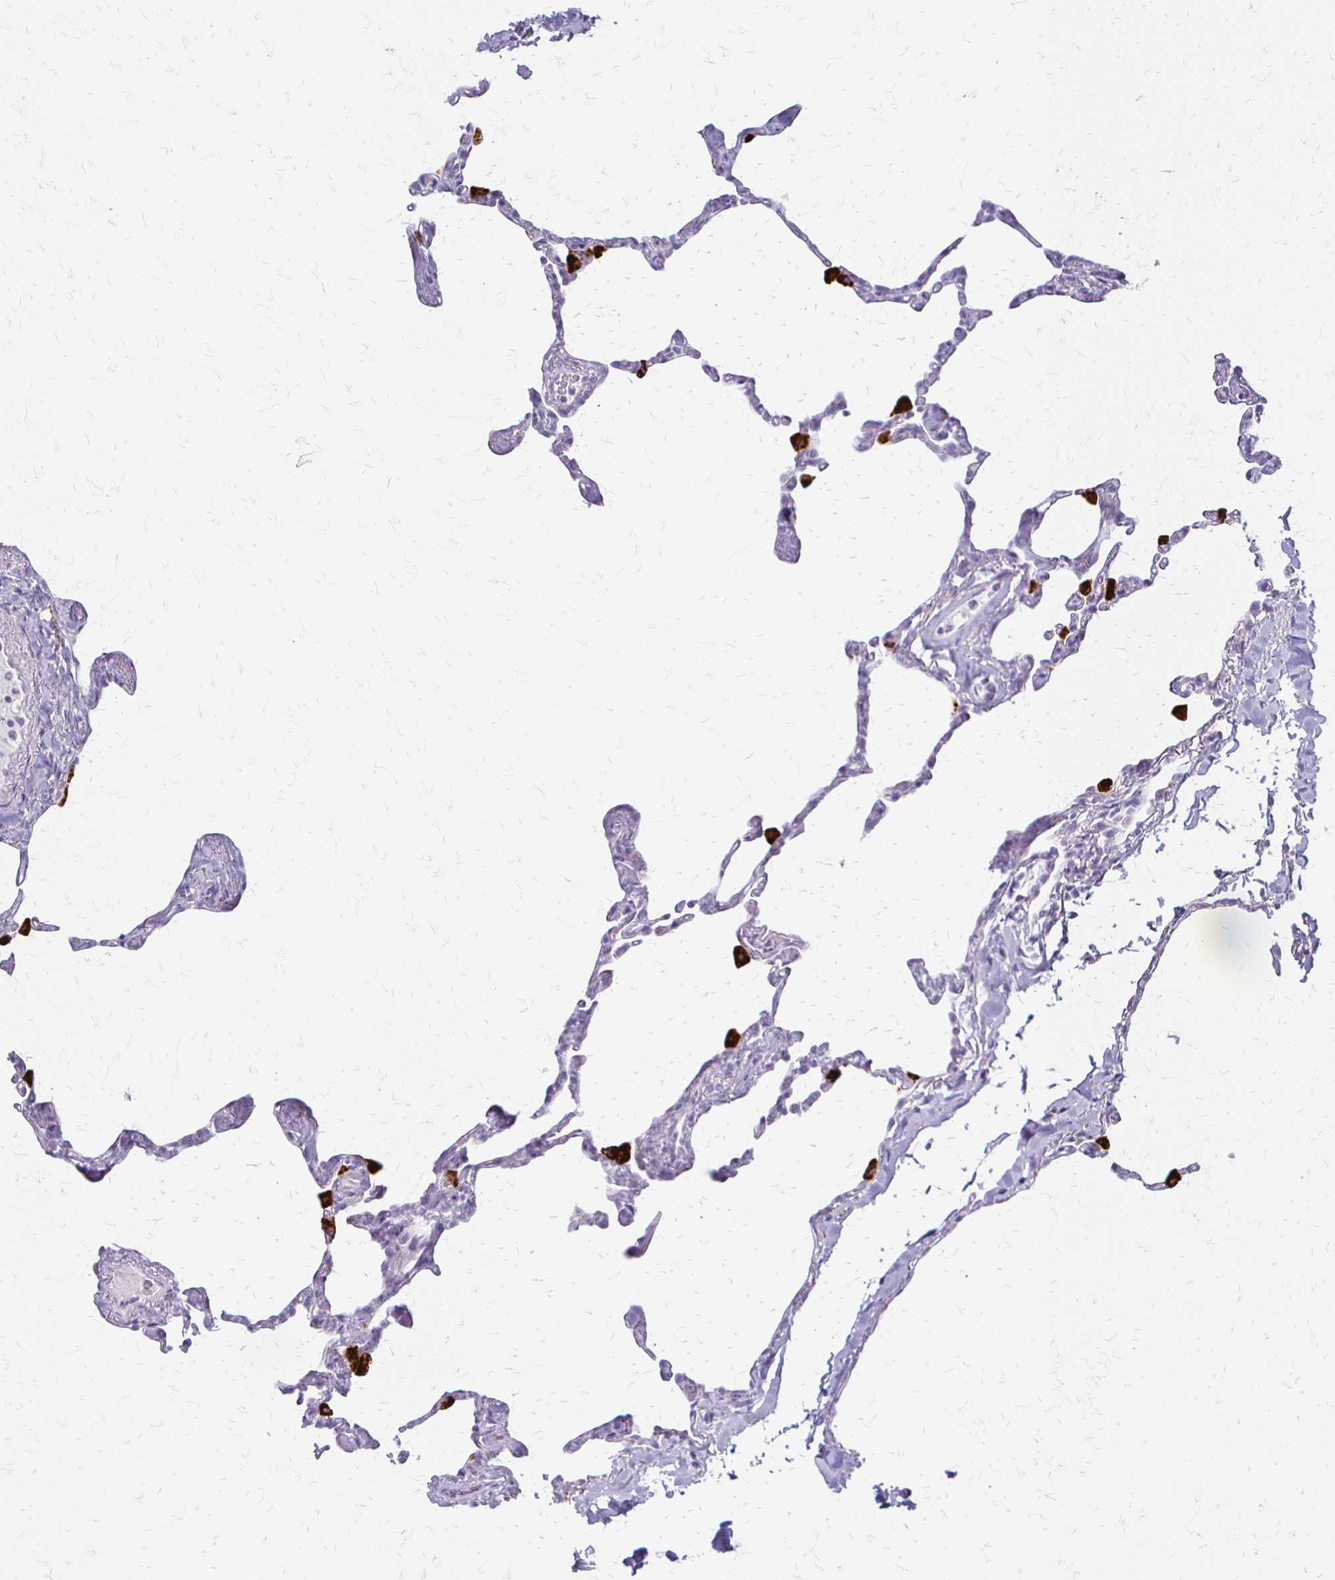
{"staining": {"intensity": "negative", "quantity": "none", "location": "none"}, "tissue": "lung", "cell_type": "Alveolar cells", "image_type": "normal", "snomed": [{"axis": "morphology", "description": "Normal tissue, NOS"}, {"axis": "topography", "description": "Lung"}], "caption": "This is an immunohistochemistry image of normal lung. There is no expression in alveolar cells.", "gene": "ACP5", "patient": {"sex": "male", "age": 65}}